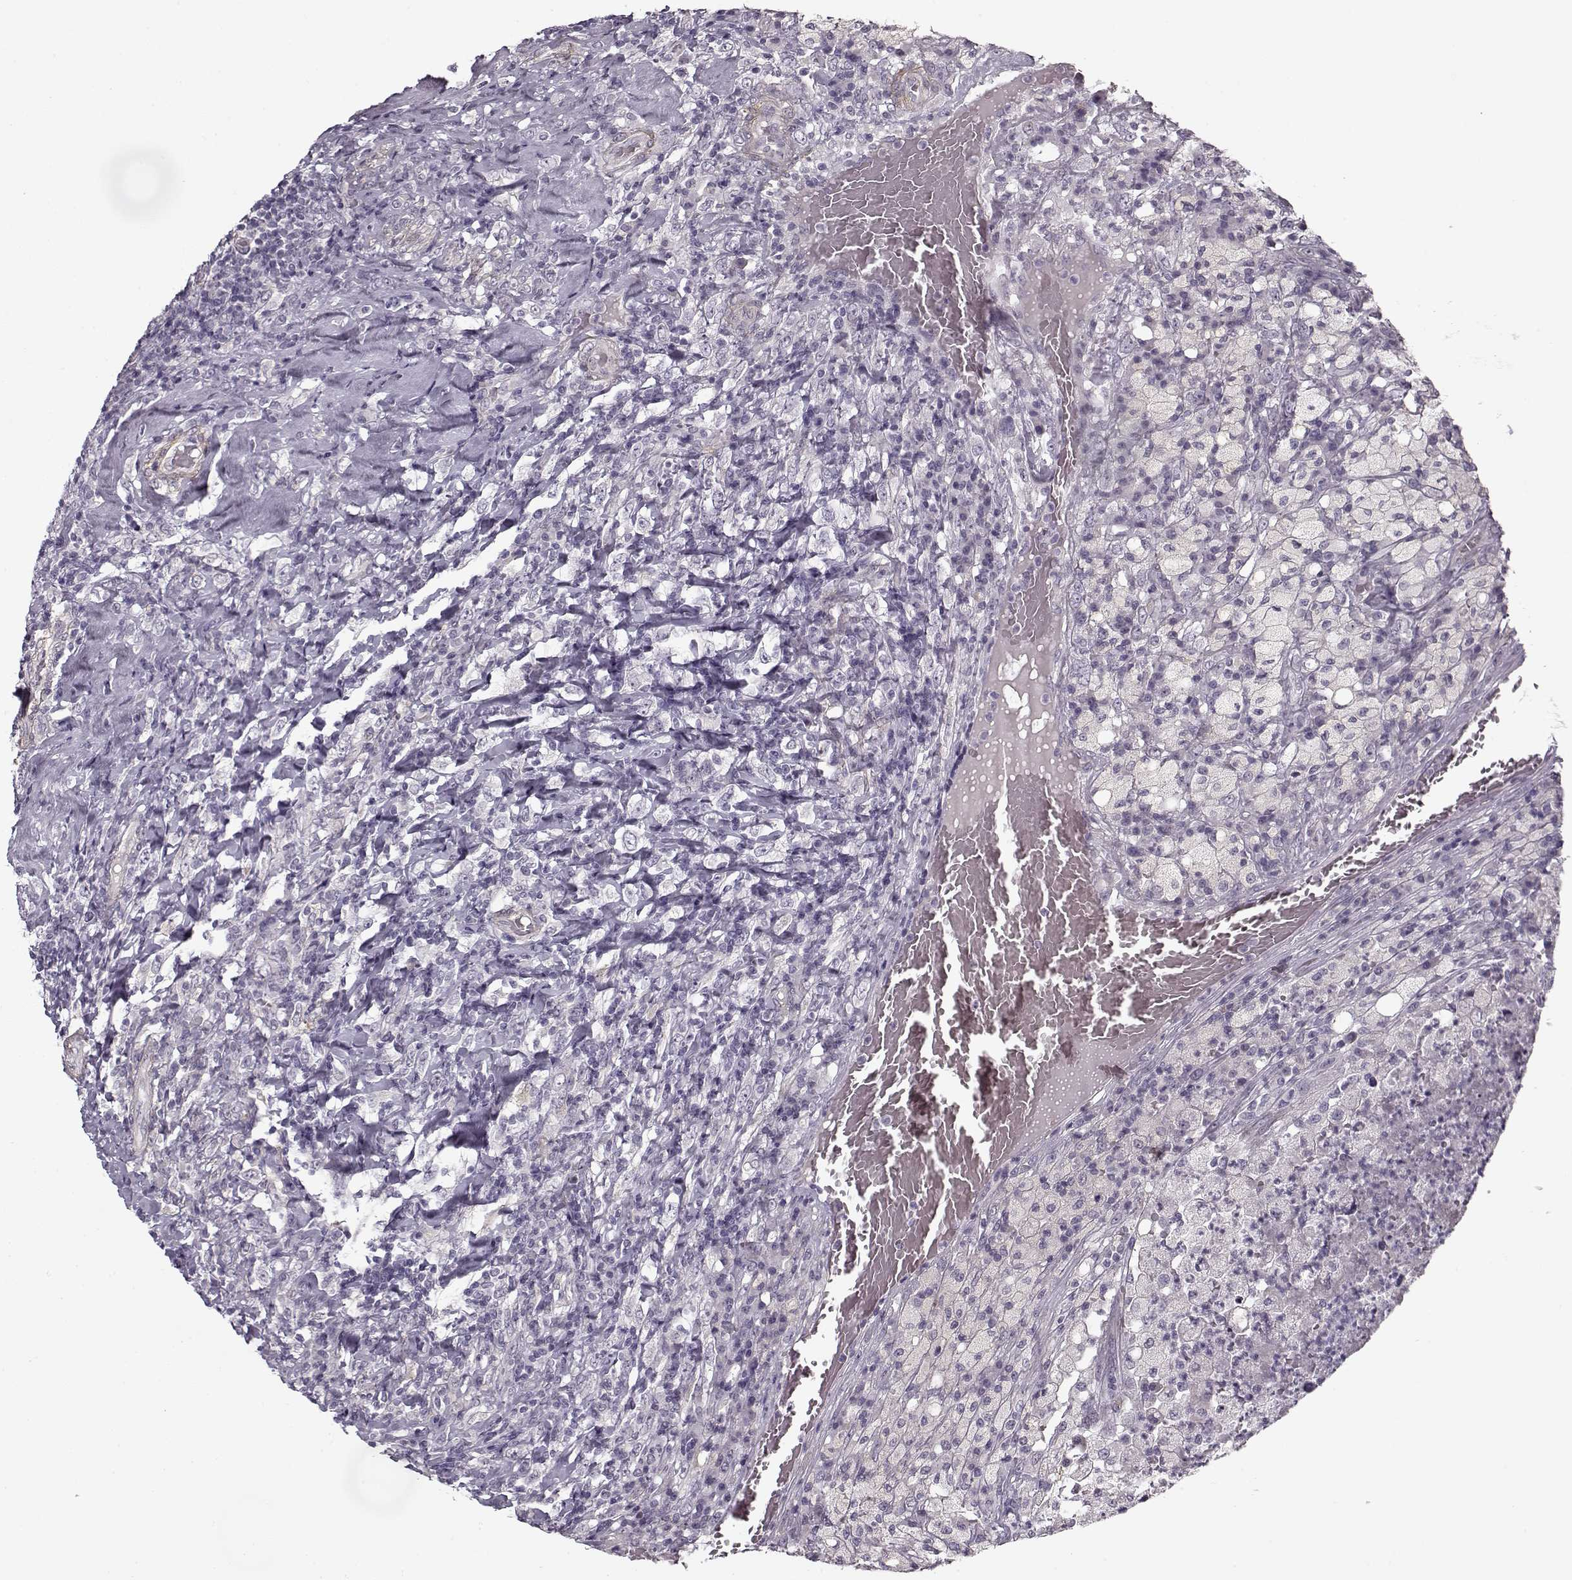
{"staining": {"intensity": "negative", "quantity": "none", "location": "none"}, "tissue": "testis cancer", "cell_type": "Tumor cells", "image_type": "cancer", "snomed": [{"axis": "morphology", "description": "Necrosis, NOS"}, {"axis": "morphology", "description": "Carcinoma, Embryonal, NOS"}, {"axis": "topography", "description": "Testis"}], "caption": "Testis cancer (embryonal carcinoma) stained for a protein using immunohistochemistry (IHC) displays no expression tumor cells.", "gene": "LAMB2", "patient": {"sex": "male", "age": 19}}